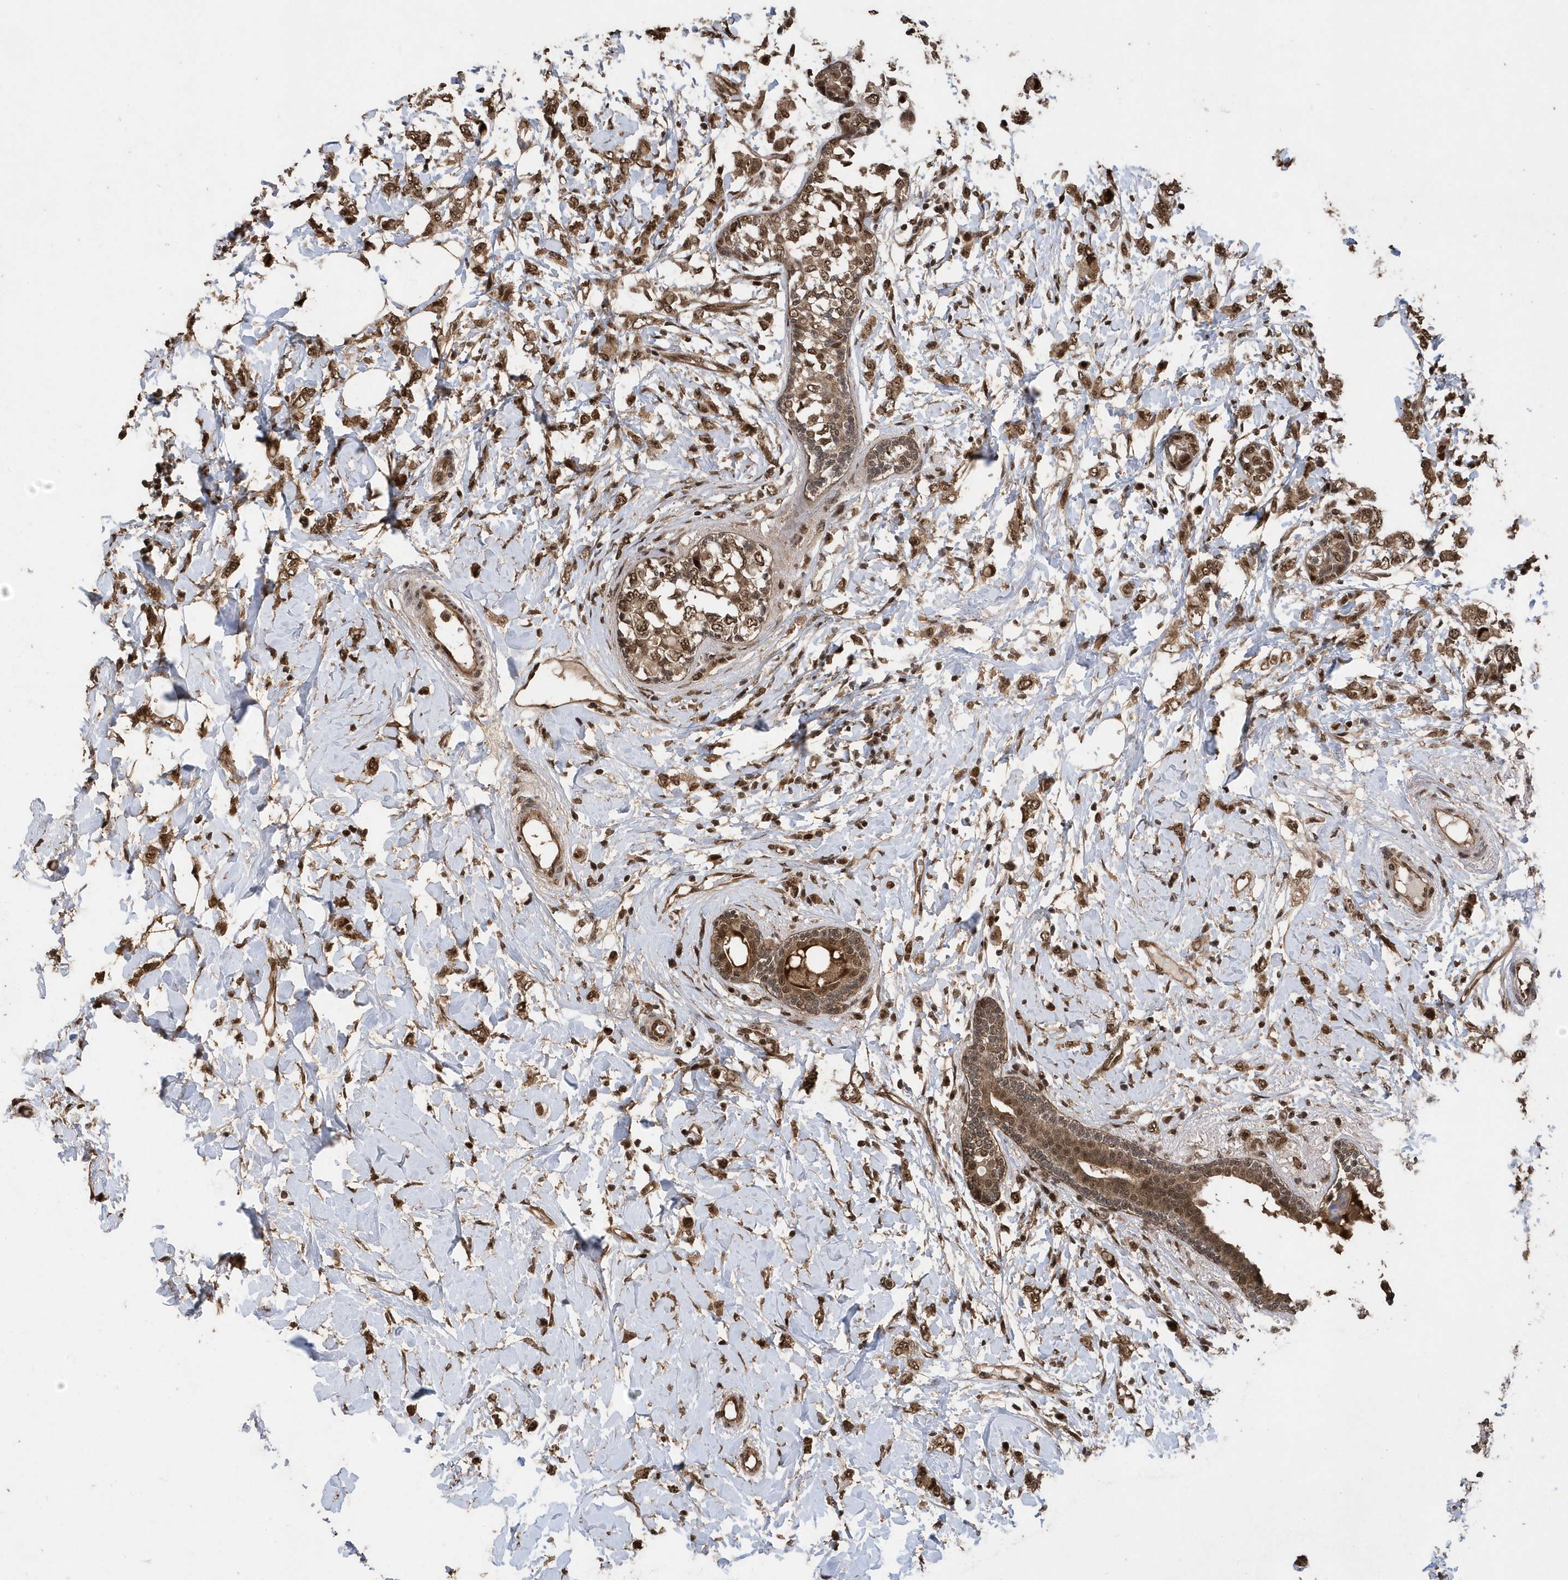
{"staining": {"intensity": "moderate", "quantity": ">75%", "location": "cytoplasmic/membranous,nuclear"}, "tissue": "breast cancer", "cell_type": "Tumor cells", "image_type": "cancer", "snomed": [{"axis": "morphology", "description": "Normal tissue, NOS"}, {"axis": "morphology", "description": "Lobular carcinoma"}, {"axis": "topography", "description": "Breast"}], "caption": "IHC (DAB (3,3'-diaminobenzidine)) staining of breast cancer (lobular carcinoma) displays moderate cytoplasmic/membranous and nuclear protein expression in approximately >75% of tumor cells.", "gene": "INTS12", "patient": {"sex": "female", "age": 47}}